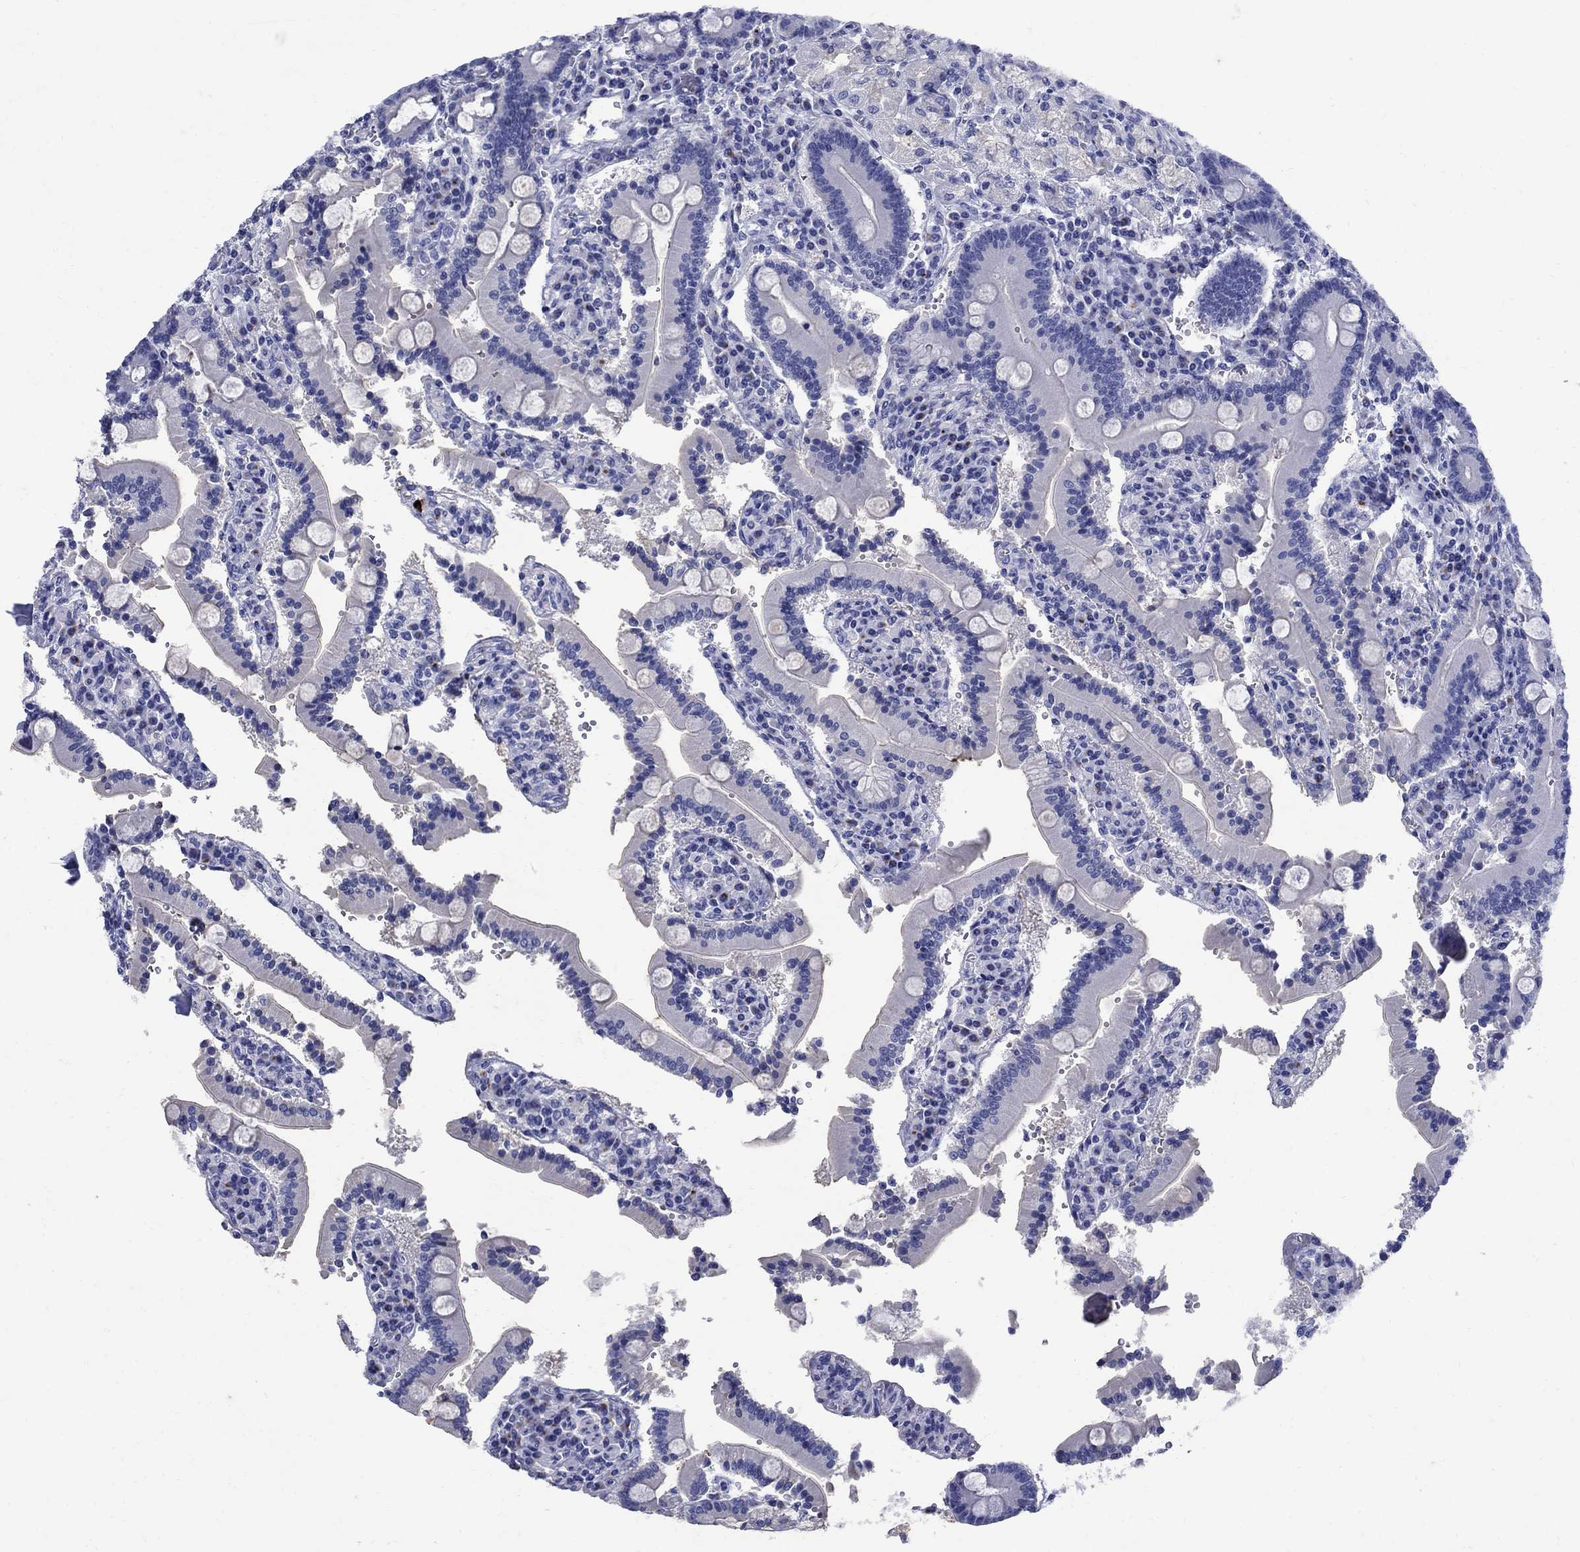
{"staining": {"intensity": "negative", "quantity": "none", "location": "none"}, "tissue": "duodenum", "cell_type": "Glandular cells", "image_type": "normal", "snomed": [{"axis": "morphology", "description": "Normal tissue, NOS"}, {"axis": "topography", "description": "Duodenum"}], "caption": "This histopathology image is of normal duodenum stained with IHC to label a protein in brown with the nuclei are counter-stained blue. There is no staining in glandular cells.", "gene": "CD1A", "patient": {"sex": "female", "age": 62}}